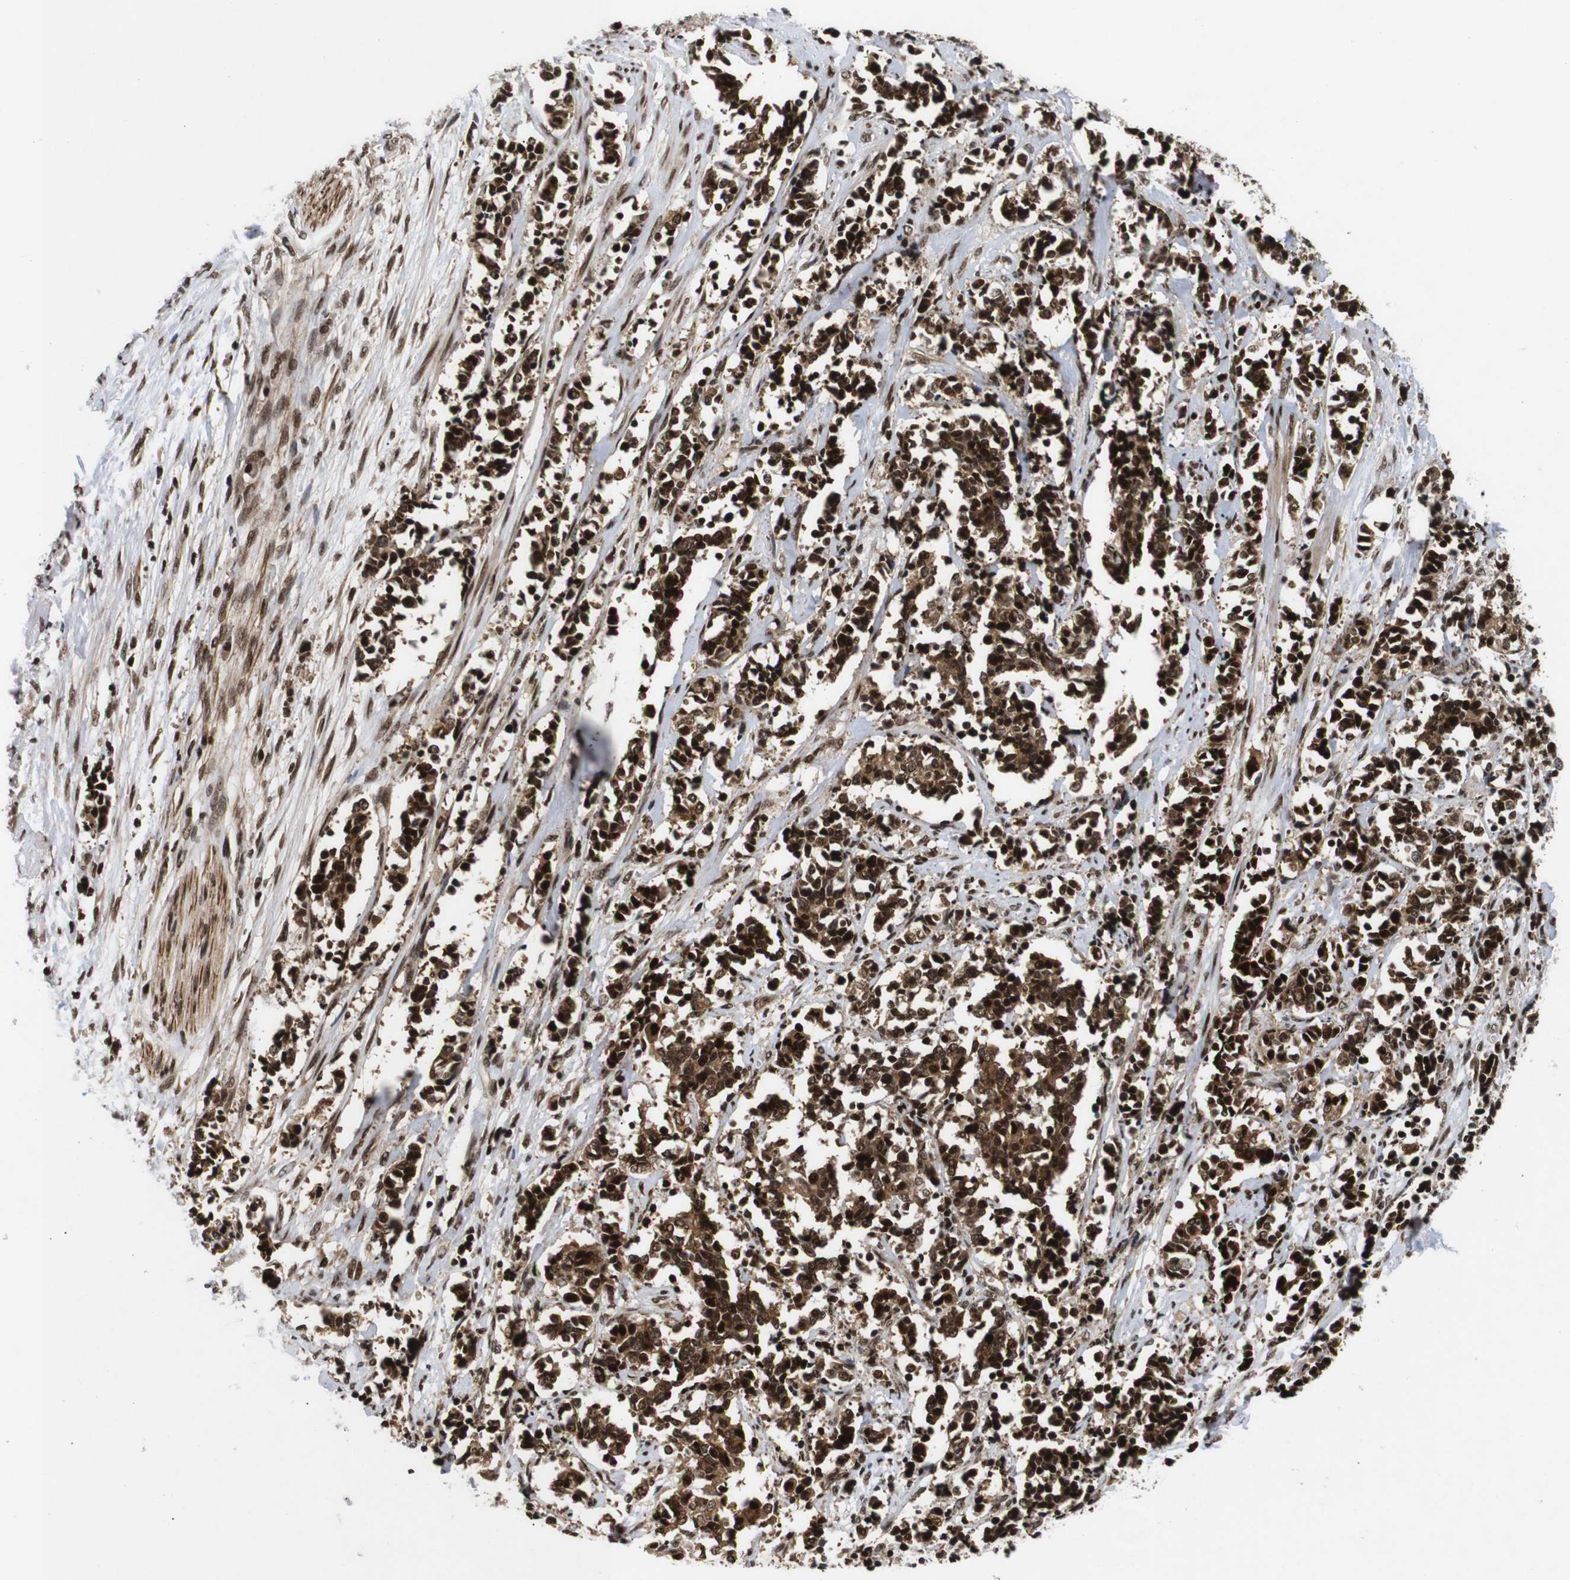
{"staining": {"intensity": "strong", "quantity": ">75%", "location": "cytoplasmic/membranous,nuclear"}, "tissue": "cervical cancer", "cell_type": "Tumor cells", "image_type": "cancer", "snomed": [{"axis": "morphology", "description": "Squamous cell carcinoma, NOS"}, {"axis": "topography", "description": "Cervix"}], "caption": "Protein expression analysis of cervical cancer shows strong cytoplasmic/membranous and nuclear staining in approximately >75% of tumor cells. The staining was performed using DAB to visualize the protein expression in brown, while the nuclei were stained in blue with hematoxylin (Magnification: 20x).", "gene": "KIF23", "patient": {"sex": "female", "age": 35}}